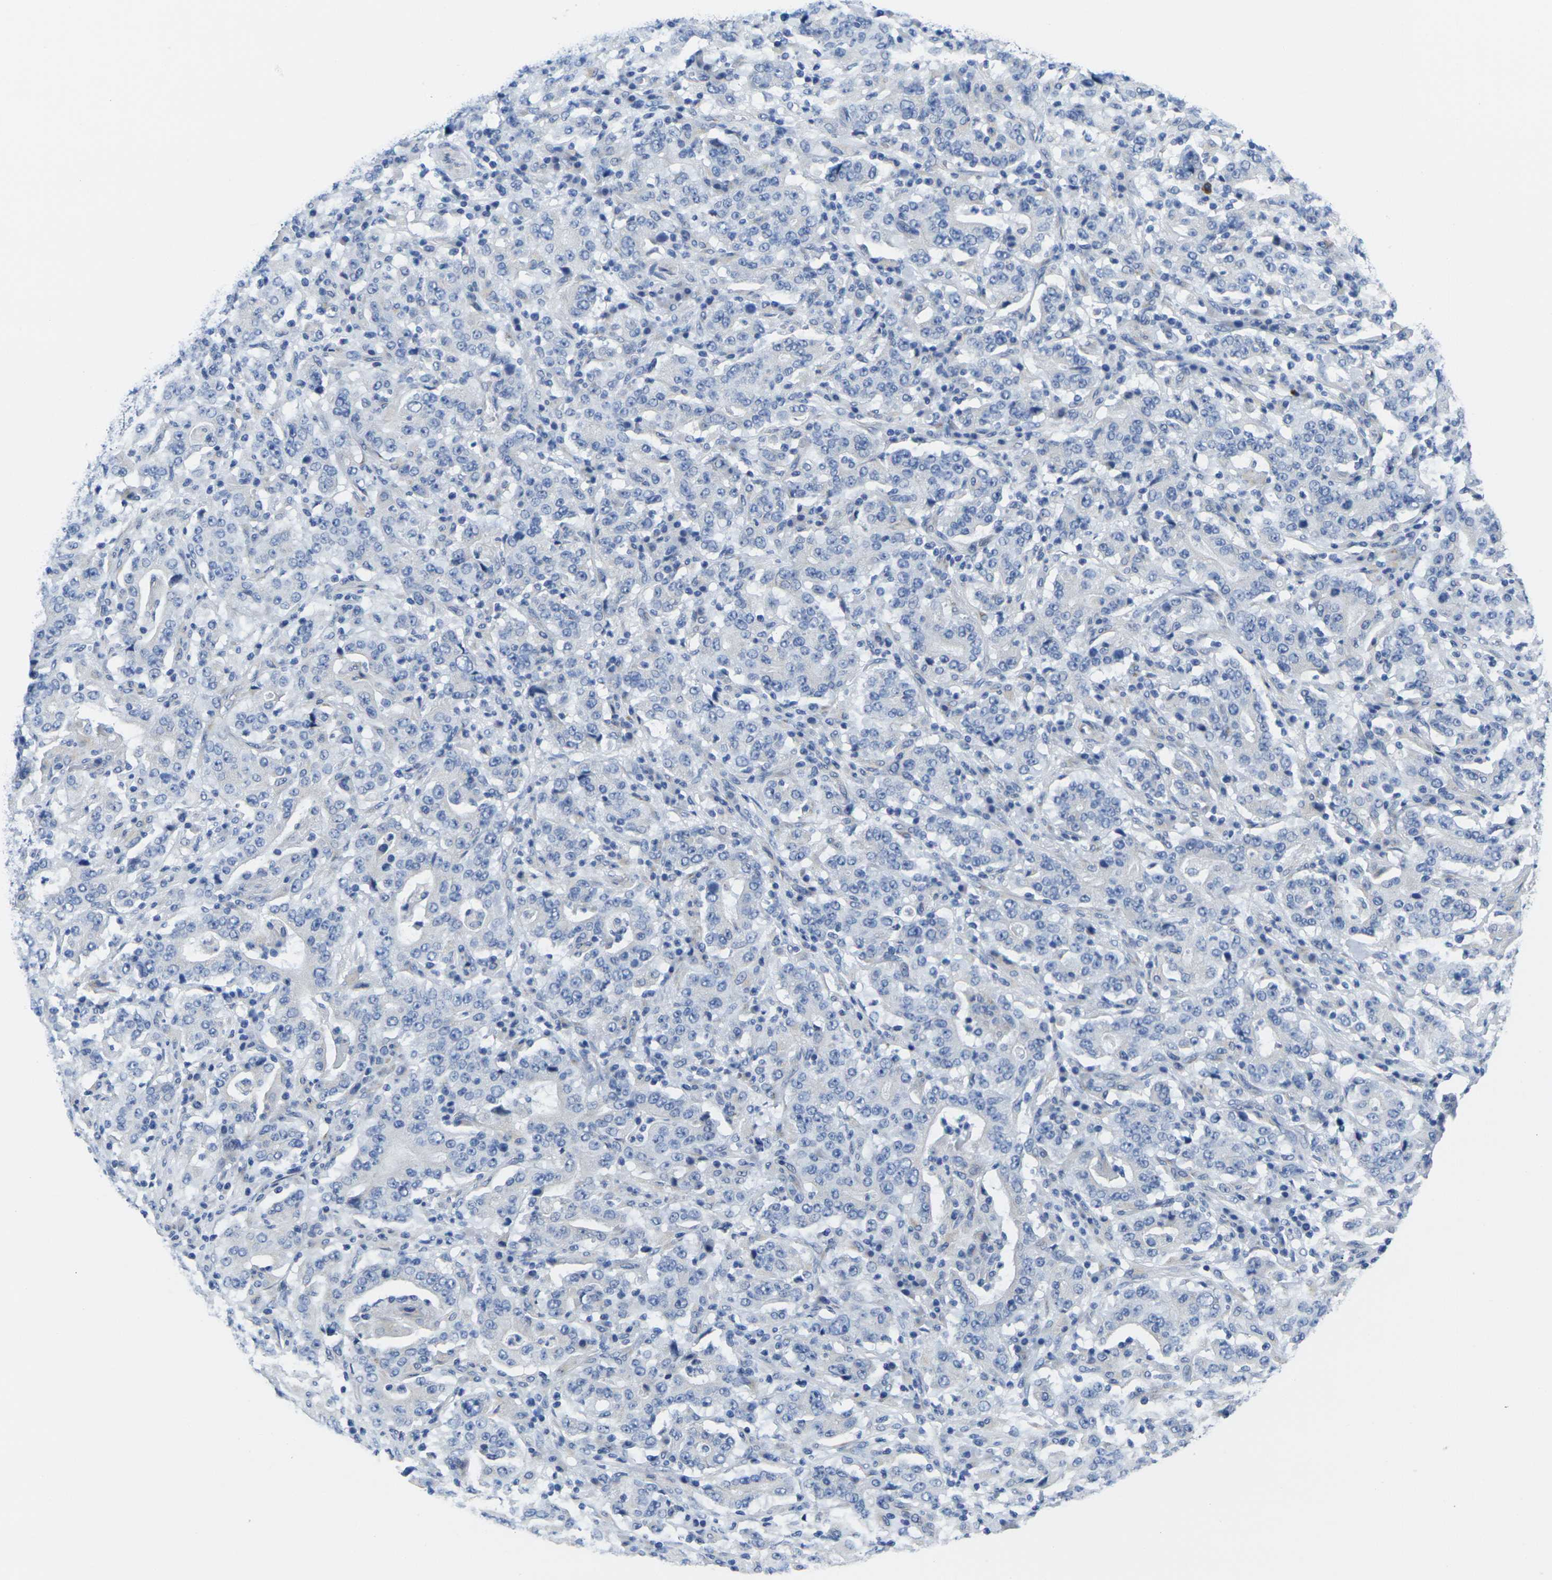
{"staining": {"intensity": "negative", "quantity": "none", "location": "none"}, "tissue": "stomach cancer", "cell_type": "Tumor cells", "image_type": "cancer", "snomed": [{"axis": "morphology", "description": "Normal tissue, NOS"}, {"axis": "morphology", "description": "Adenocarcinoma, NOS"}, {"axis": "topography", "description": "Stomach, upper"}, {"axis": "topography", "description": "Stomach"}], "caption": "The immunohistochemistry (IHC) micrograph has no significant staining in tumor cells of stomach adenocarcinoma tissue.", "gene": "CRK", "patient": {"sex": "male", "age": 59}}